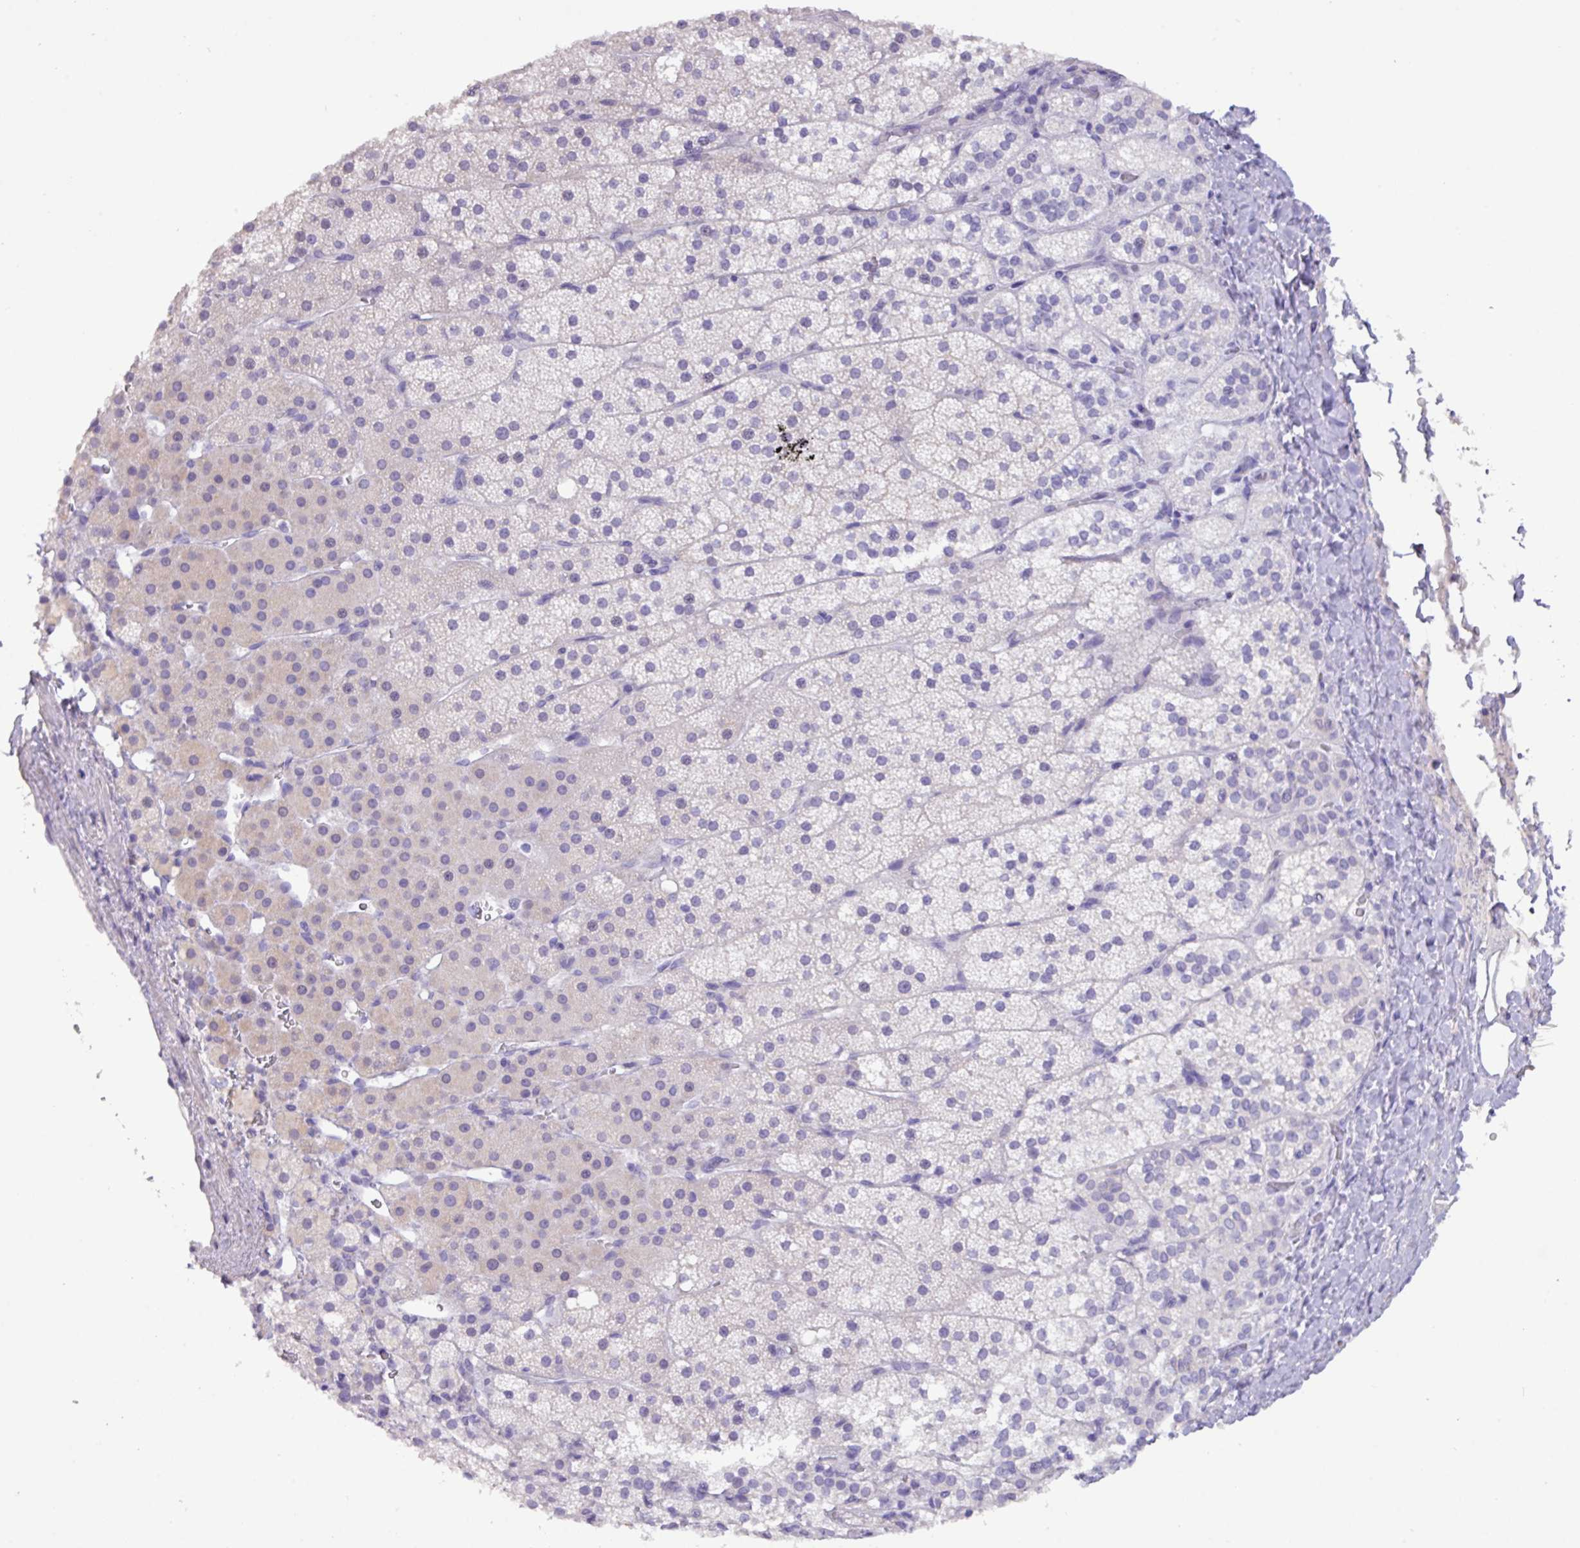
{"staining": {"intensity": "negative", "quantity": "none", "location": "none"}, "tissue": "adrenal gland", "cell_type": "Glandular cells", "image_type": "normal", "snomed": [{"axis": "morphology", "description": "Normal tissue, NOS"}, {"axis": "topography", "description": "Adrenal gland"}], "caption": "Immunohistochemistry (IHC) image of unremarkable adrenal gland: adrenal gland stained with DAB (3,3'-diaminobenzidine) demonstrates no significant protein positivity in glandular cells.", "gene": "EPCAM", "patient": {"sex": "male", "age": 53}}